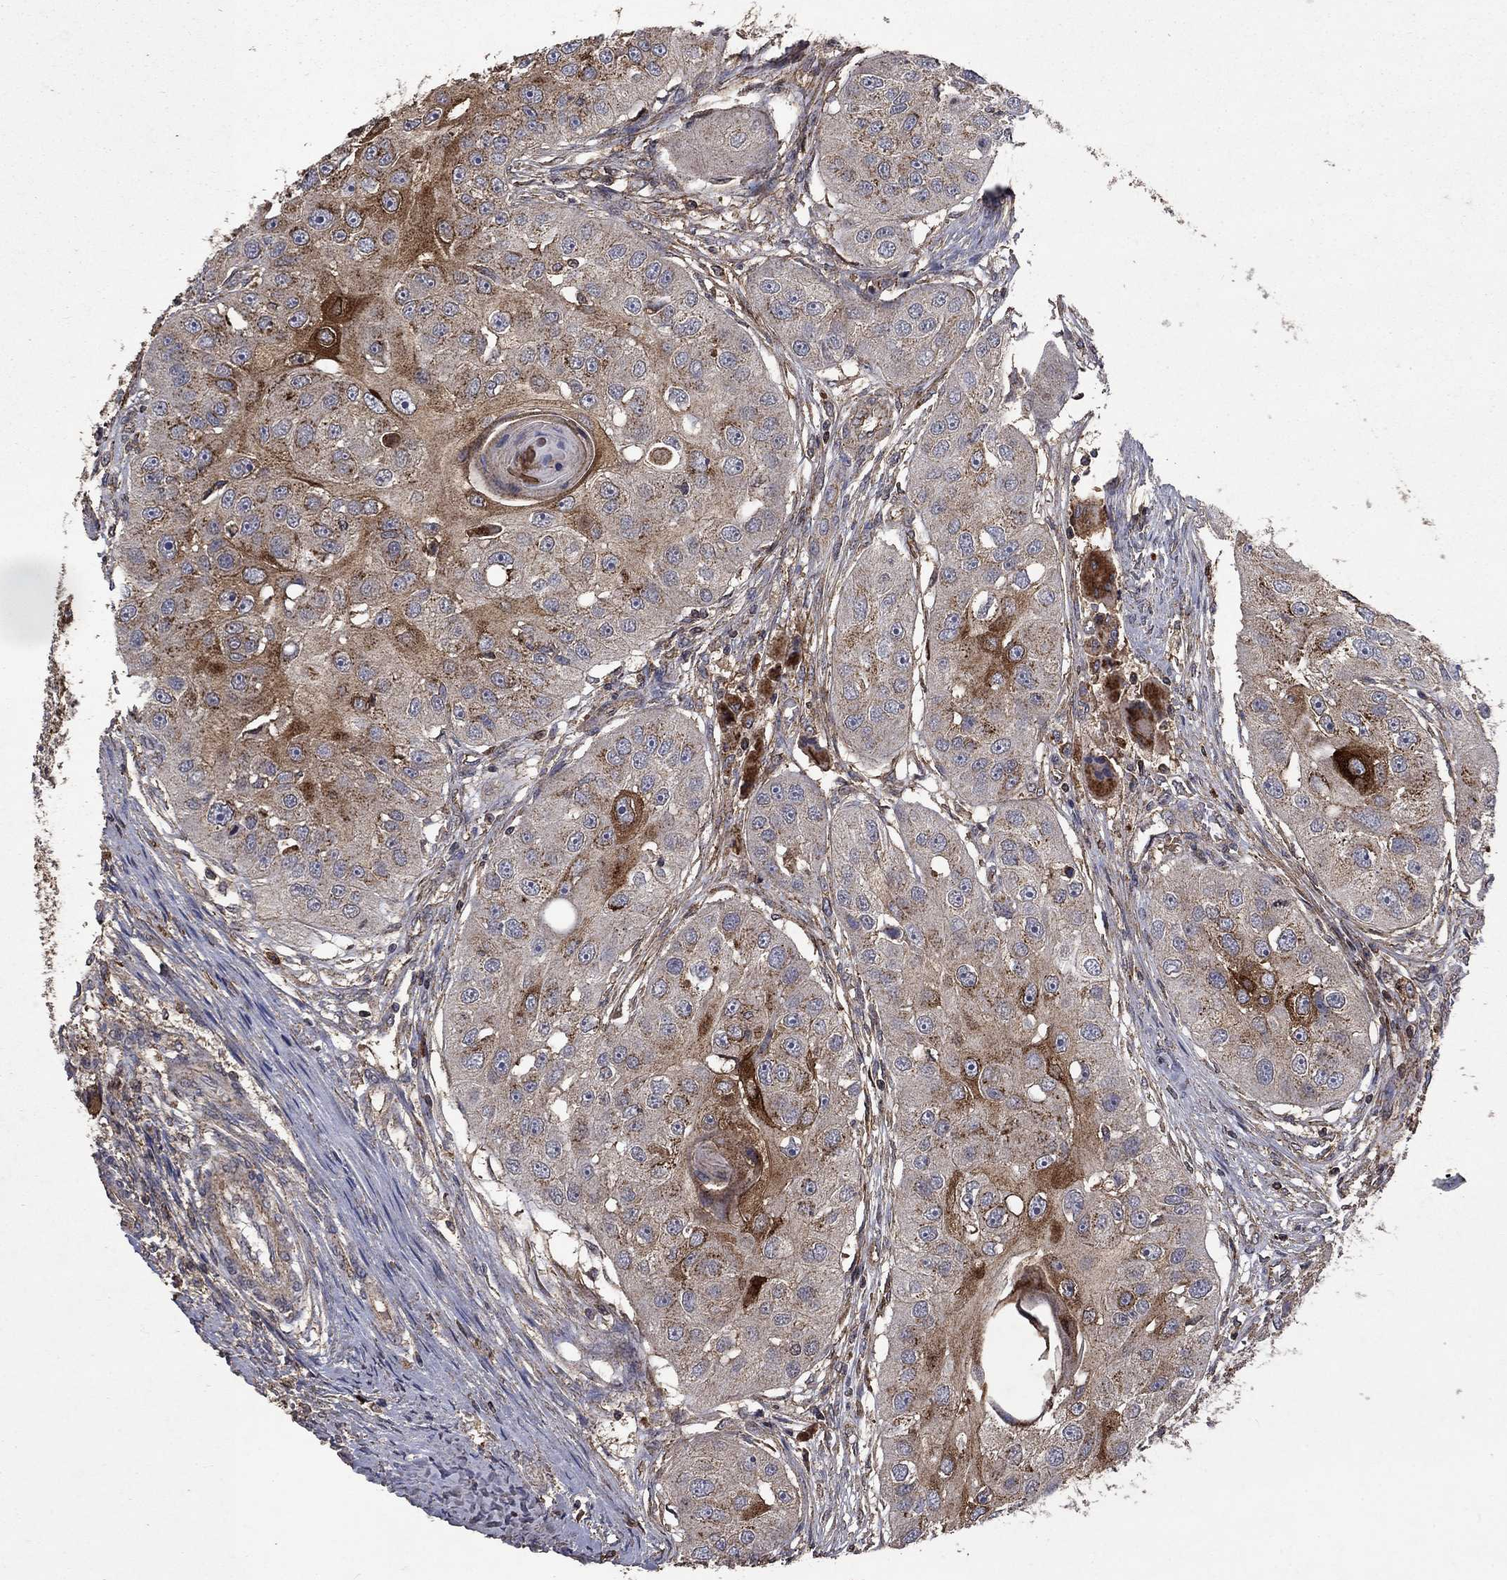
{"staining": {"intensity": "strong", "quantity": "<25%", "location": "cytoplasmic/membranous"}, "tissue": "head and neck cancer", "cell_type": "Tumor cells", "image_type": "cancer", "snomed": [{"axis": "morphology", "description": "Normal tissue, NOS"}, {"axis": "morphology", "description": "Squamous cell carcinoma, NOS"}, {"axis": "topography", "description": "Skeletal muscle"}, {"axis": "topography", "description": "Head-Neck"}], "caption": "Strong cytoplasmic/membranous positivity is seen in about <25% of tumor cells in head and neck cancer. (Brightfield microscopy of DAB IHC at high magnification).", "gene": "CD24", "patient": {"sex": "male", "age": 51}}